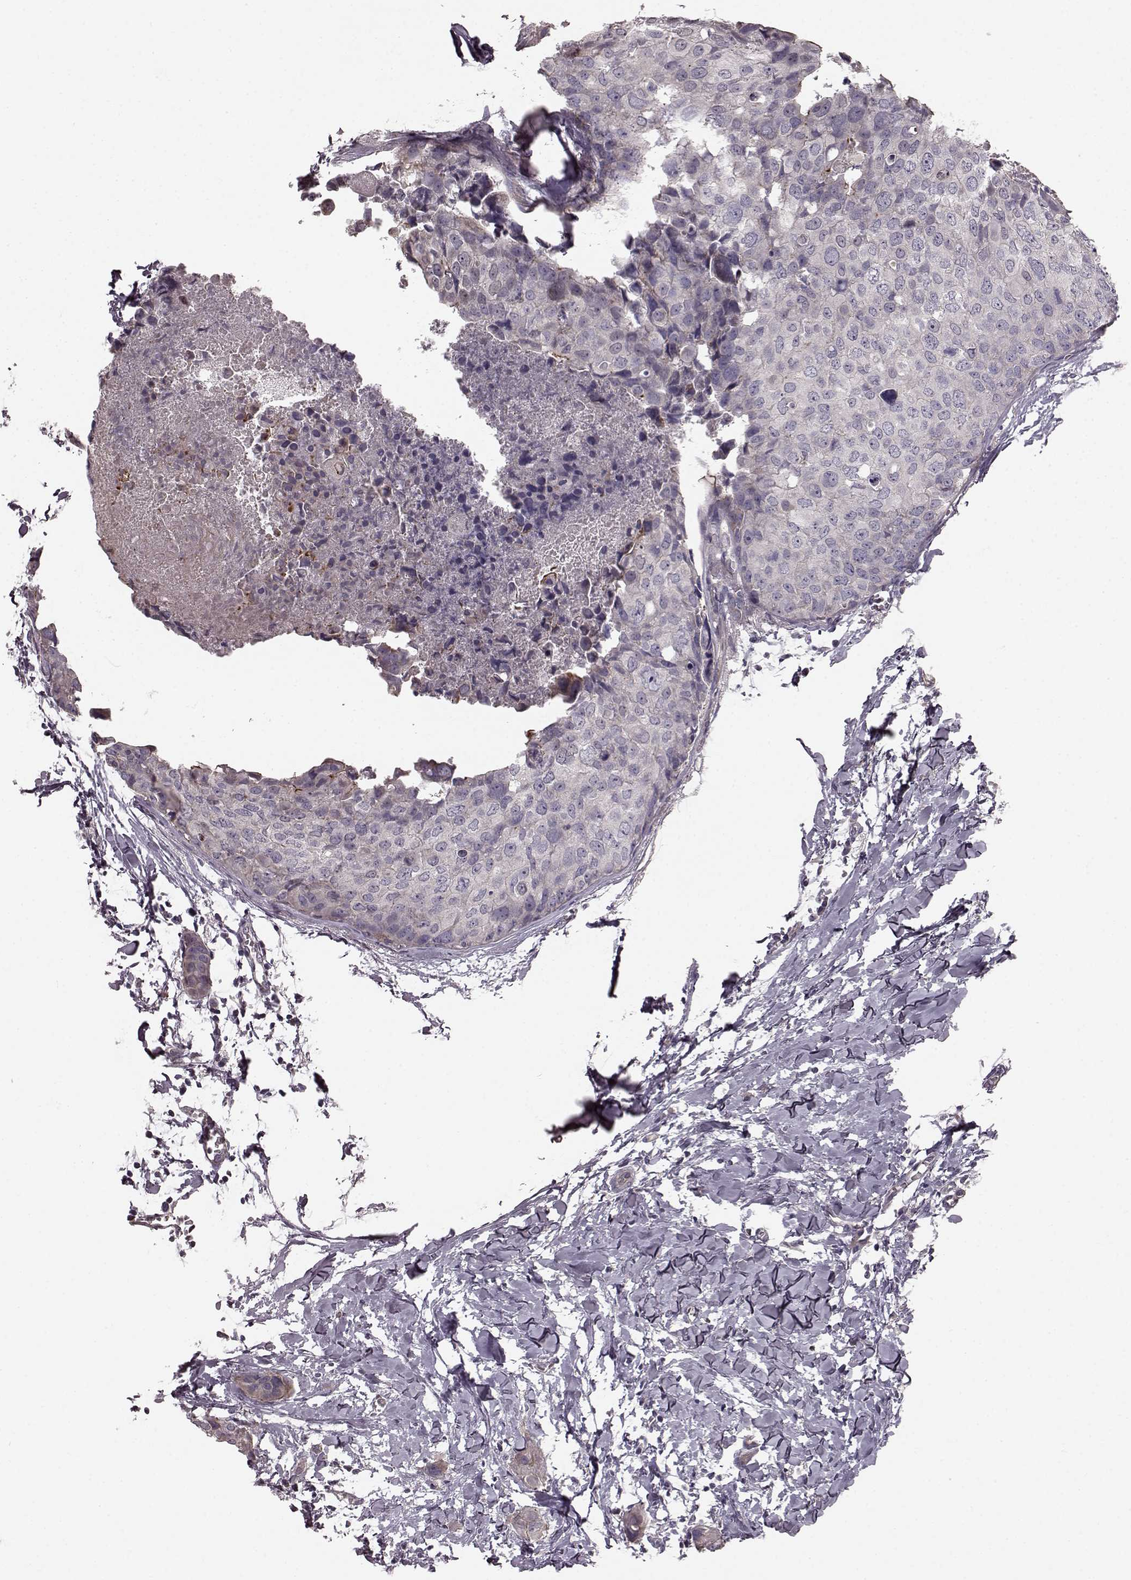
{"staining": {"intensity": "negative", "quantity": "none", "location": "none"}, "tissue": "breast cancer", "cell_type": "Tumor cells", "image_type": "cancer", "snomed": [{"axis": "morphology", "description": "Duct carcinoma"}, {"axis": "topography", "description": "Breast"}], "caption": "Immunohistochemical staining of human breast cancer displays no significant positivity in tumor cells. (DAB immunohistochemistry (IHC), high magnification).", "gene": "SLC22A18", "patient": {"sex": "female", "age": 38}}